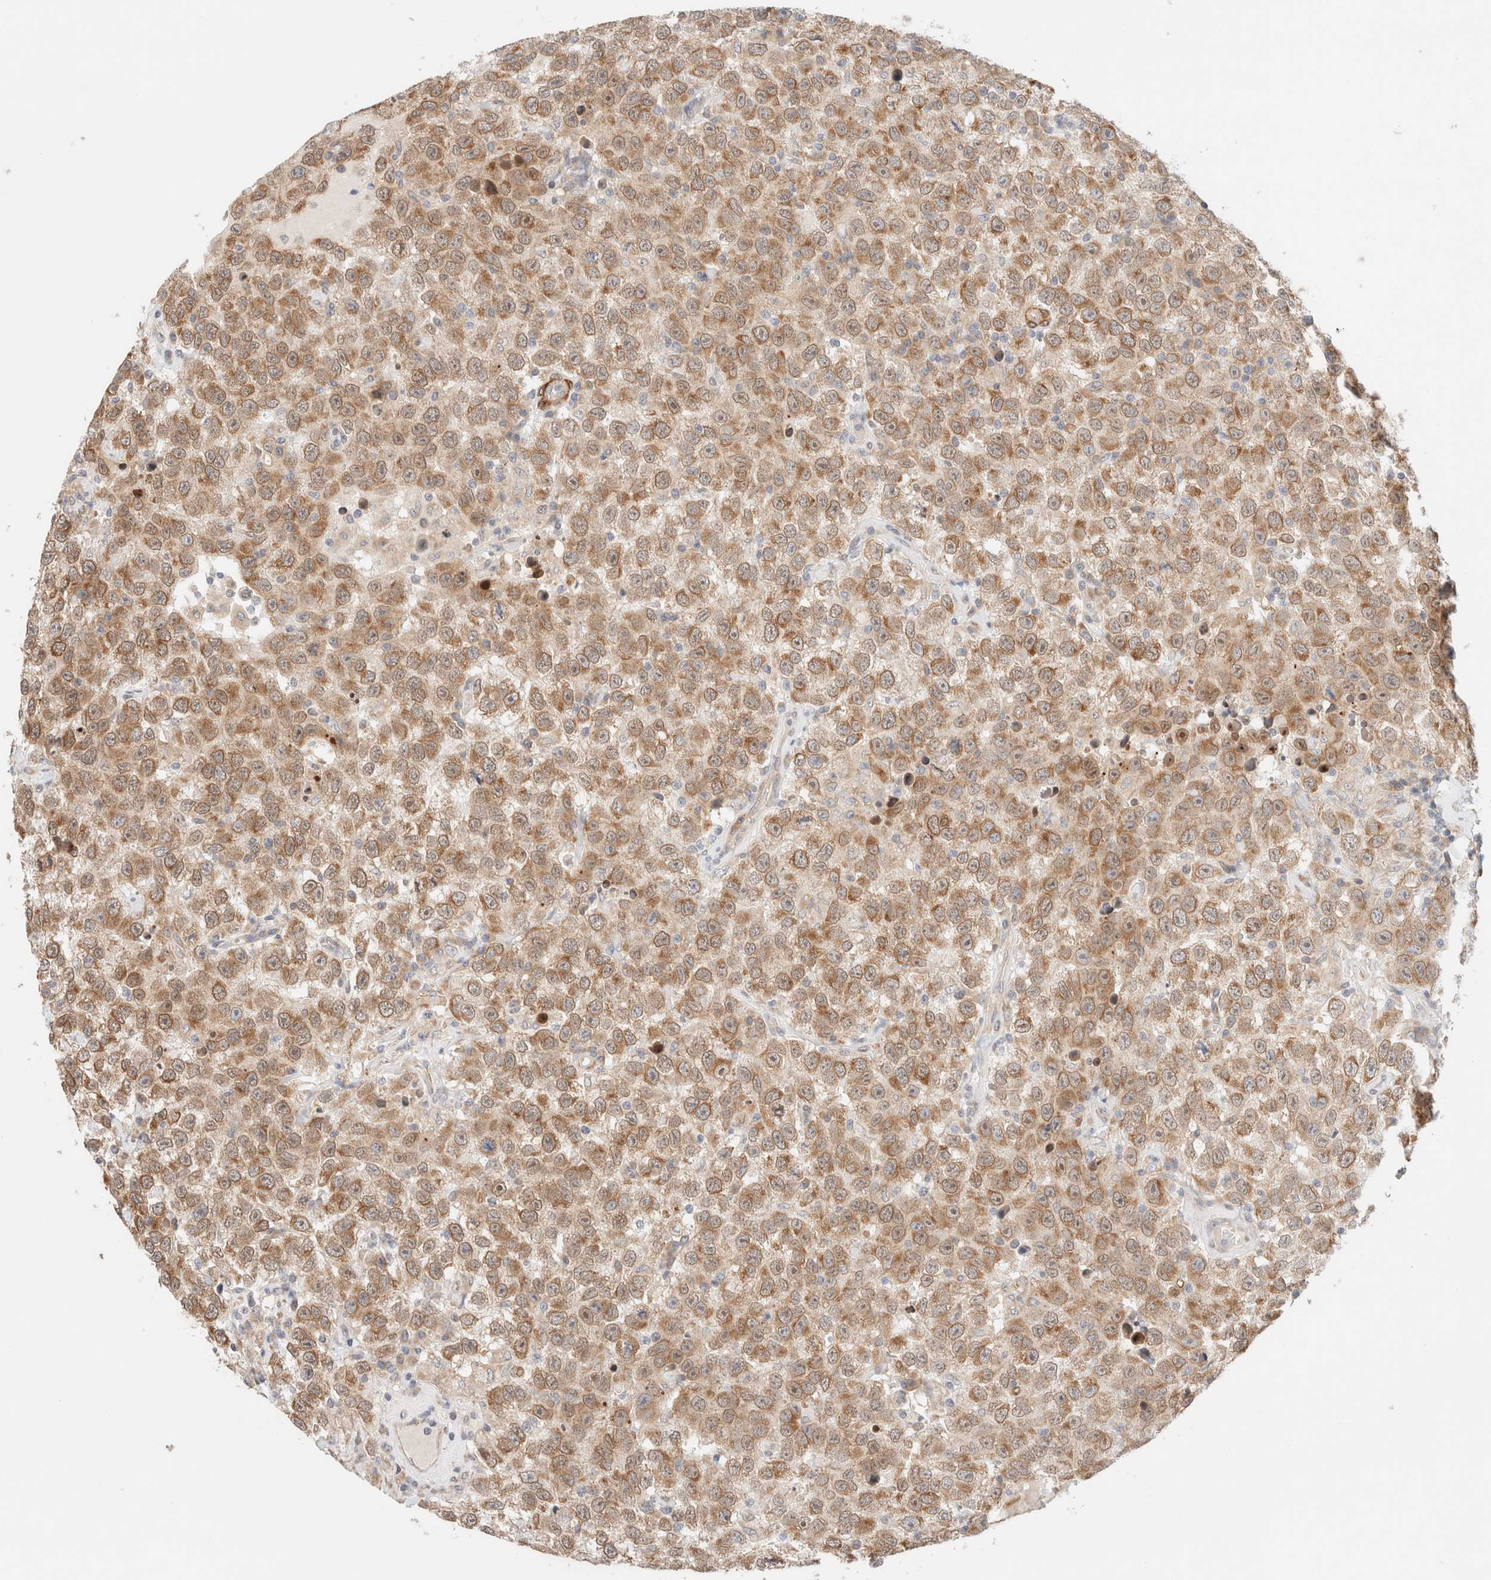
{"staining": {"intensity": "moderate", "quantity": ">75%", "location": "cytoplasmic/membranous,nuclear"}, "tissue": "testis cancer", "cell_type": "Tumor cells", "image_type": "cancer", "snomed": [{"axis": "morphology", "description": "Seminoma, NOS"}, {"axis": "topography", "description": "Testis"}], "caption": "Testis cancer stained for a protein demonstrates moderate cytoplasmic/membranous and nuclear positivity in tumor cells.", "gene": "RRP15", "patient": {"sex": "male", "age": 41}}